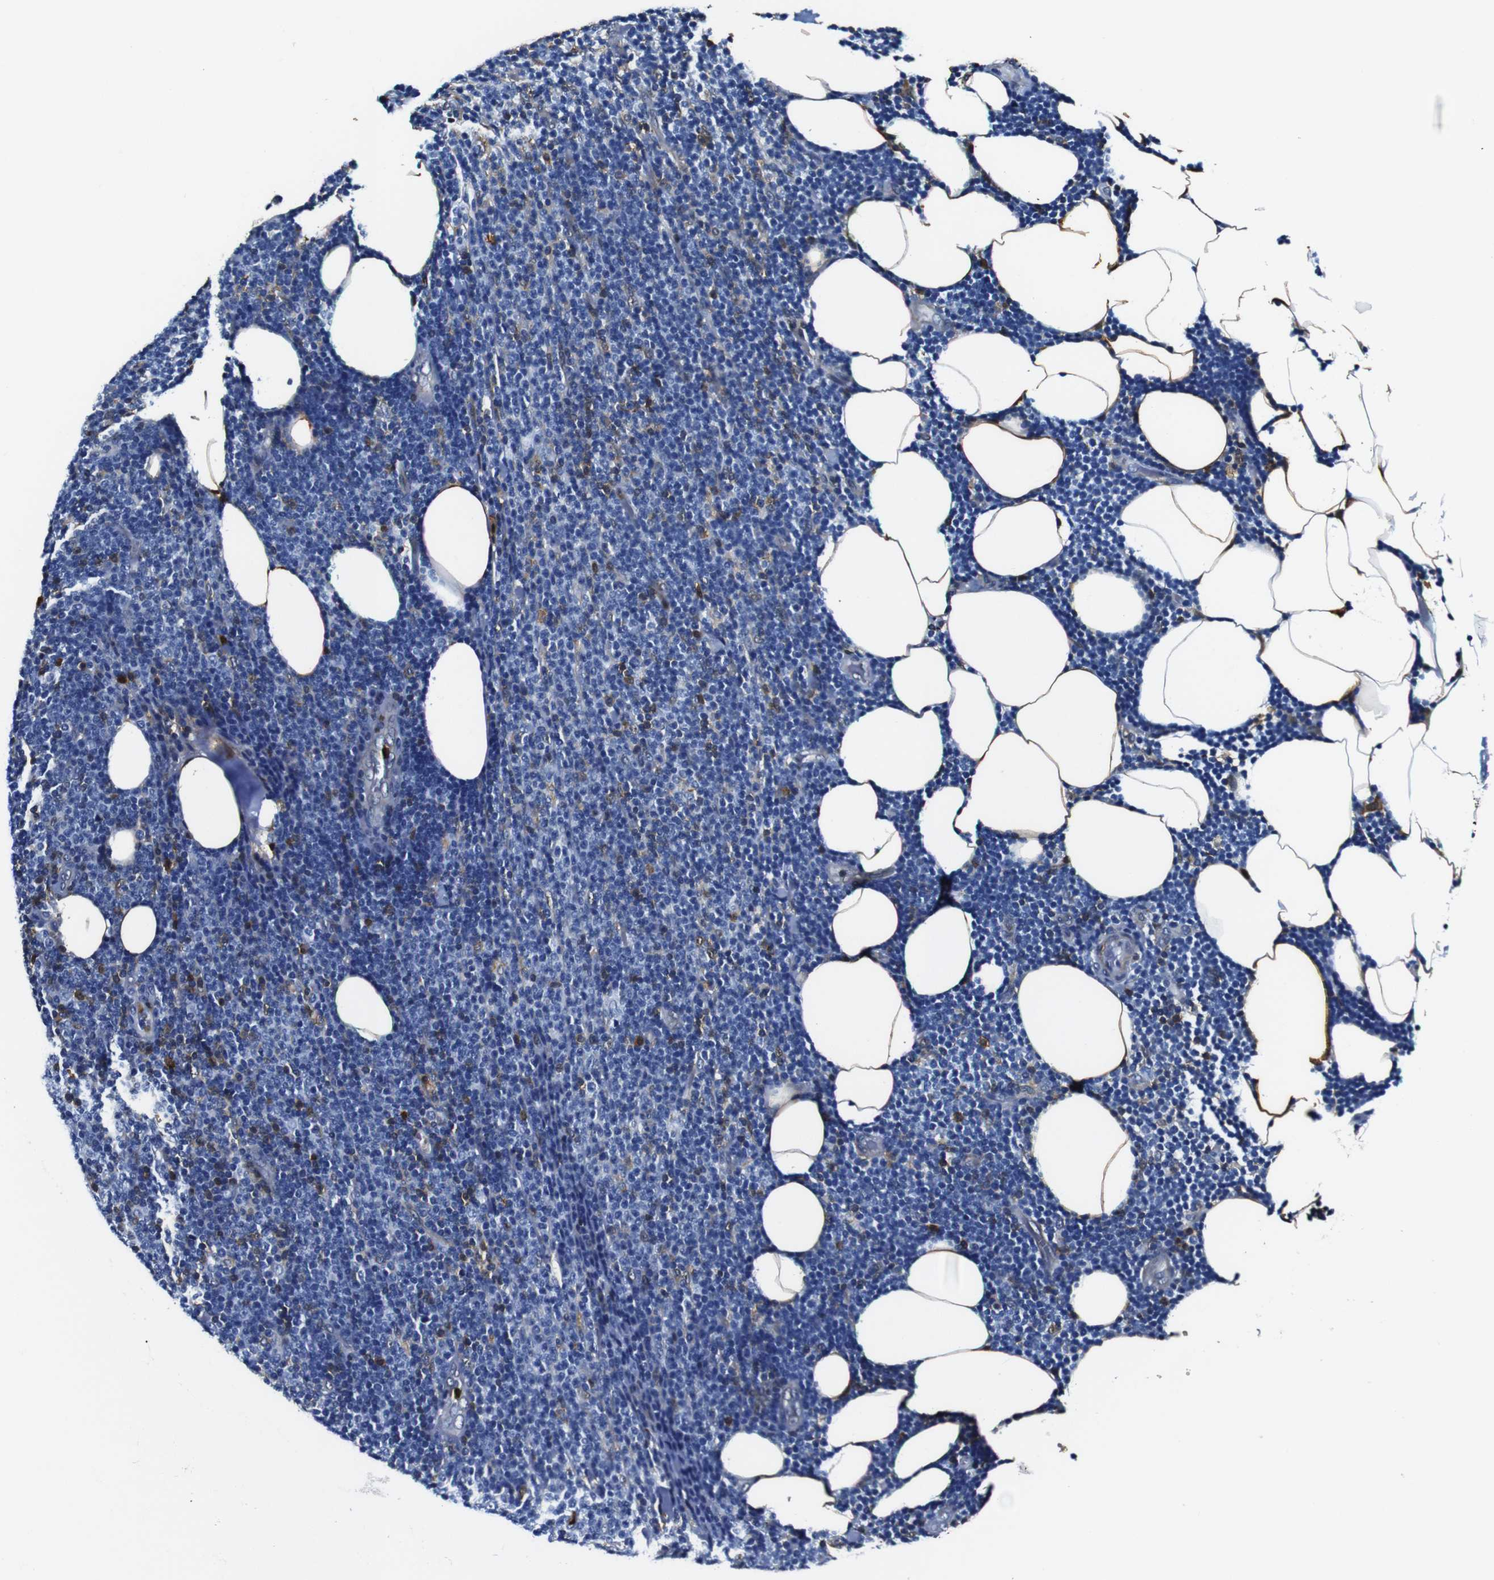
{"staining": {"intensity": "negative", "quantity": "none", "location": "none"}, "tissue": "lymphoma", "cell_type": "Tumor cells", "image_type": "cancer", "snomed": [{"axis": "morphology", "description": "Malignant lymphoma, non-Hodgkin's type, Low grade"}, {"axis": "topography", "description": "Lymph node"}], "caption": "Photomicrograph shows no protein positivity in tumor cells of low-grade malignant lymphoma, non-Hodgkin's type tissue. (Stains: DAB IHC with hematoxylin counter stain, Microscopy: brightfield microscopy at high magnification).", "gene": "ANXA1", "patient": {"sex": "male", "age": 66}}